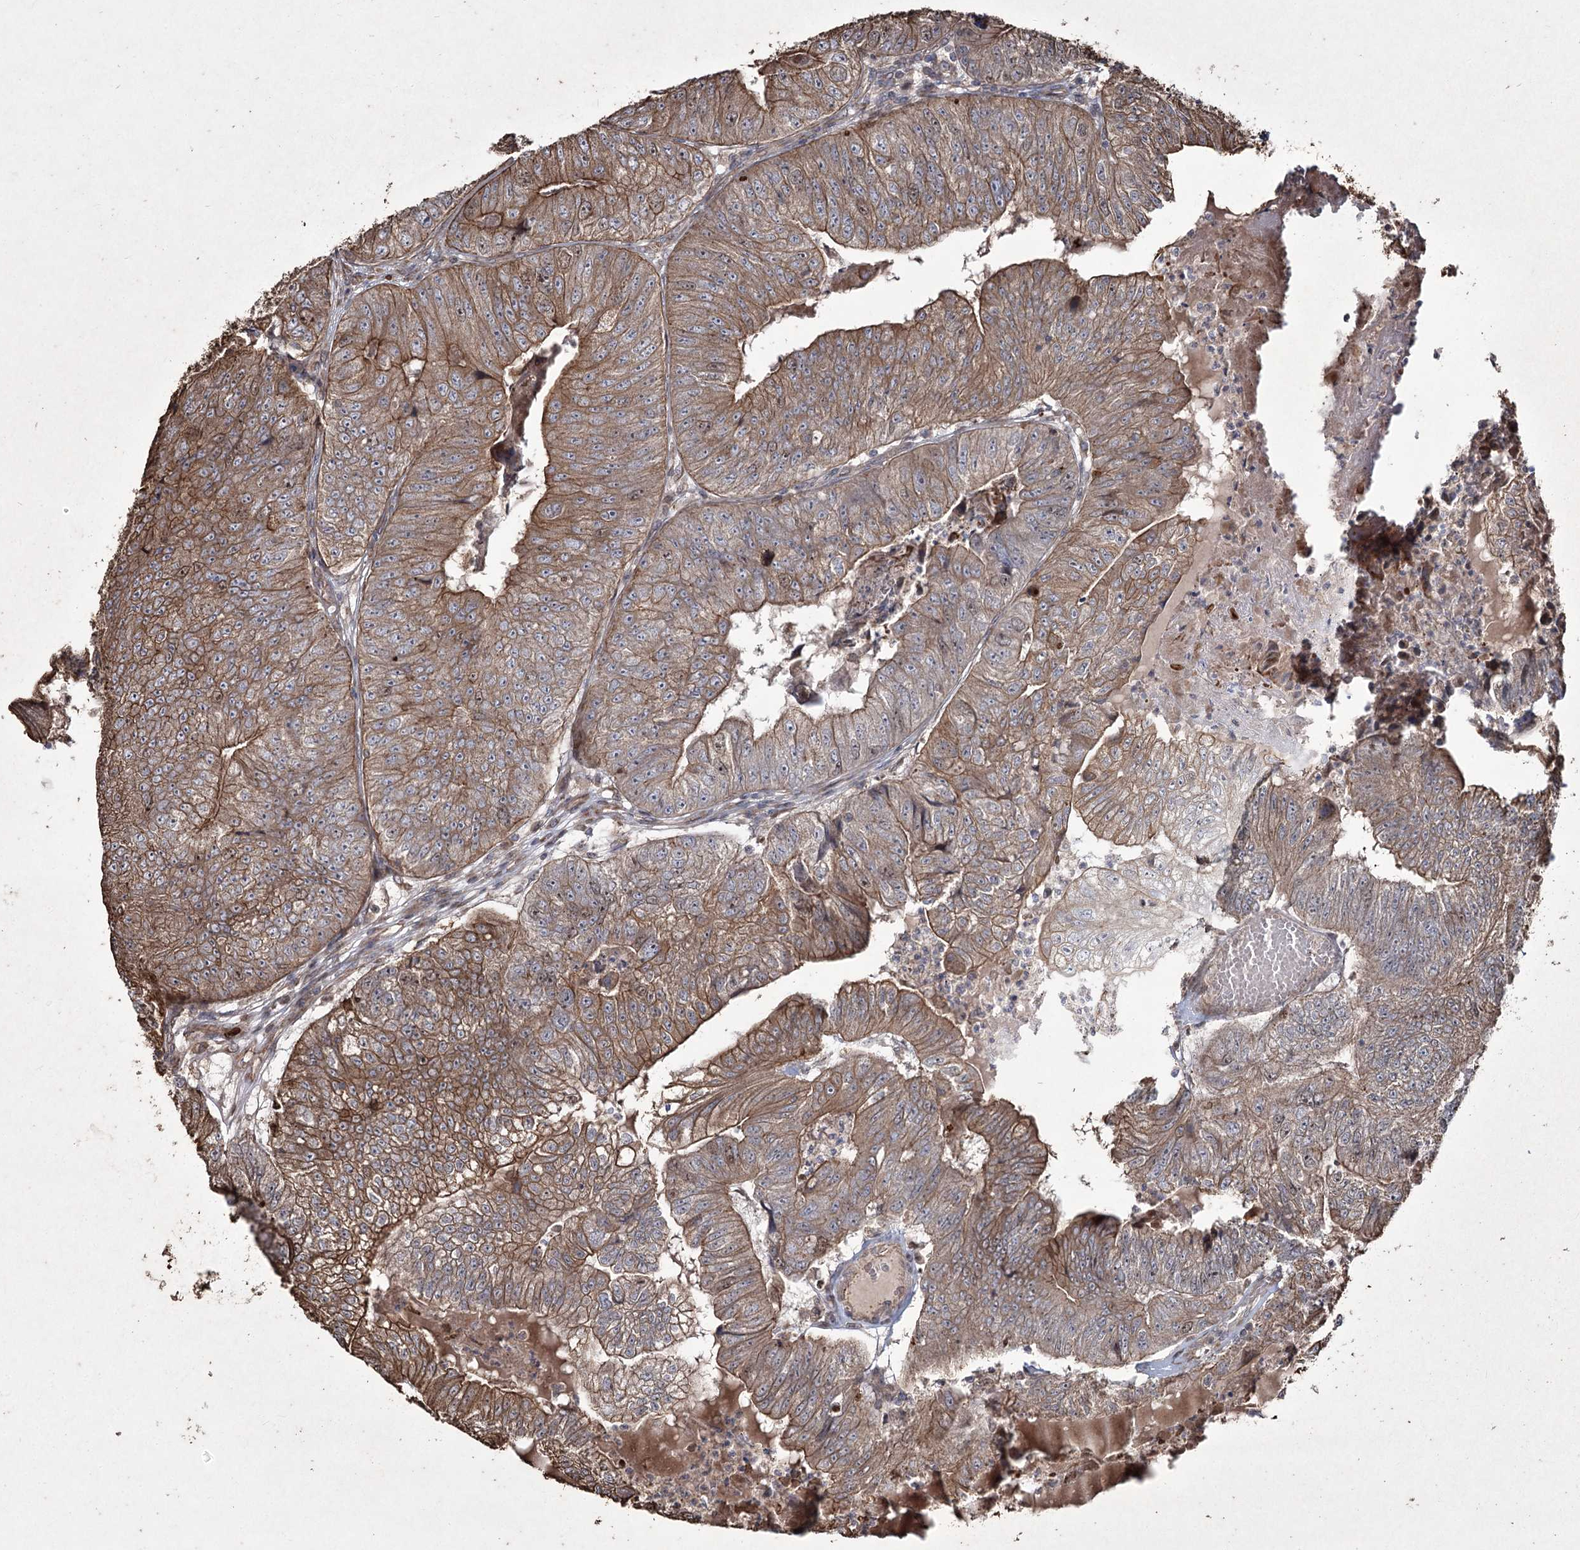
{"staining": {"intensity": "strong", "quantity": "25%-75%", "location": "cytoplasmic/membranous,nuclear"}, "tissue": "colorectal cancer", "cell_type": "Tumor cells", "image_type": "cancer", "snomed": [{"axis": "morphology", "description": "Adenocarcinoma, NOS"}, {"axis": "topography", "description": "Colon"}], "caption": "Immunohistochemical staining of human adenocarcinoma (colorectal) displays strong cytoplasmic/membranous and nuclear protein staining in about 25%-75% of tumor cells.", "gene": "PRC1", "patient": {"sex": "female", "age": 67}}